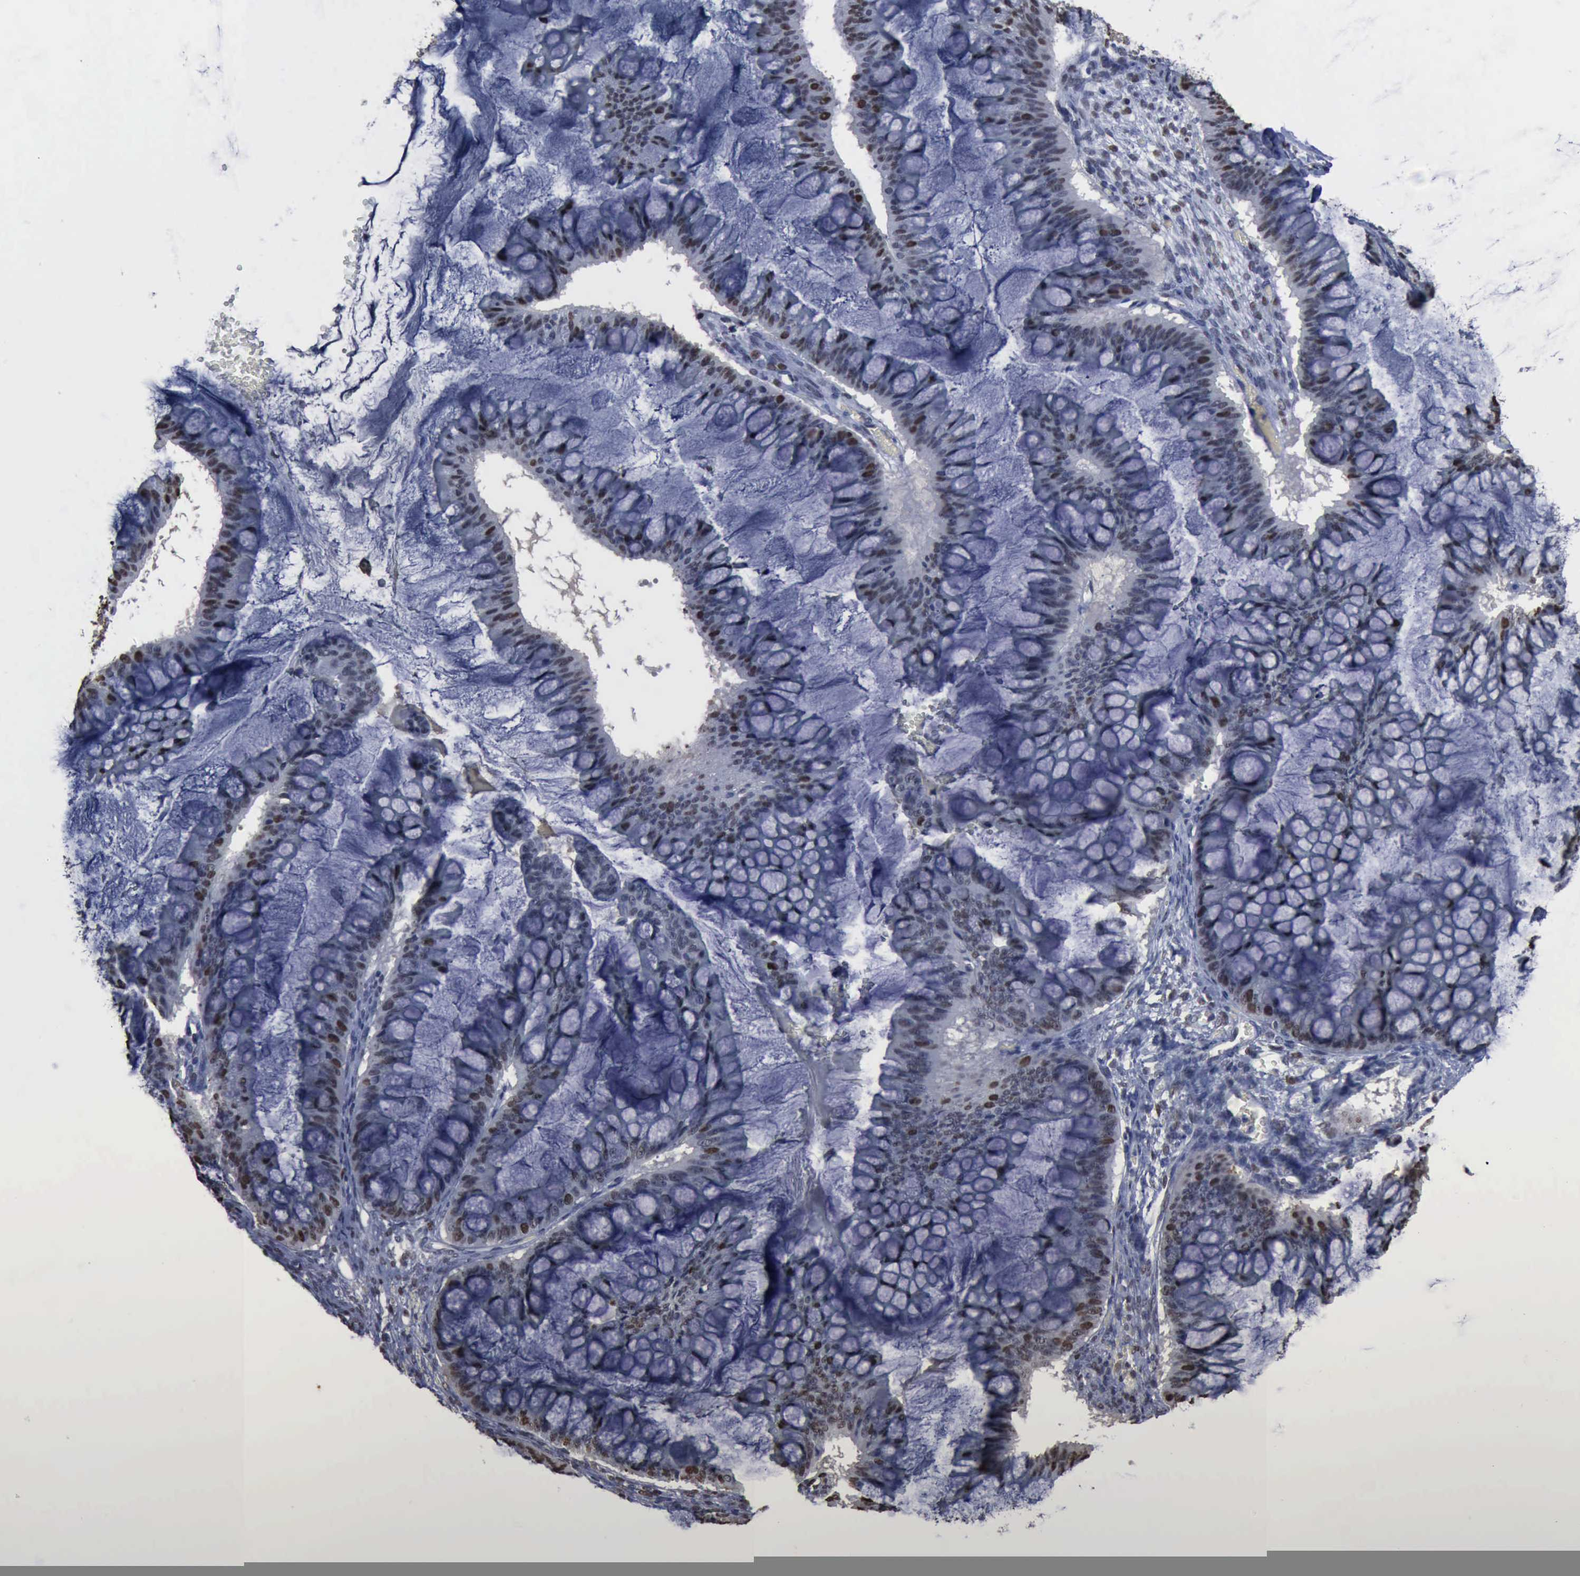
{"staining": {"intensity": "weak", "quantity": "25%-75%", "location": "nuclear"}, "tissue": "ovarian cancer", "cell_type": "Tumor cells", "image_type": "cancer", "snomed": [{"axis": "morphology", "description": "Cystadenocarcinoma, mucinous, NOS"}, {"axis": "topography", "description": "Ovary"}], "caption": "Human ovarian cancer (mucinous cystadenocarcinoma) stained for a protein (brown) displays weak nuclear positive positivity in approximately 25%-75% of tumor cells.", "gene": "PCNA", "patient": {"sex": "female", "age": 73}}